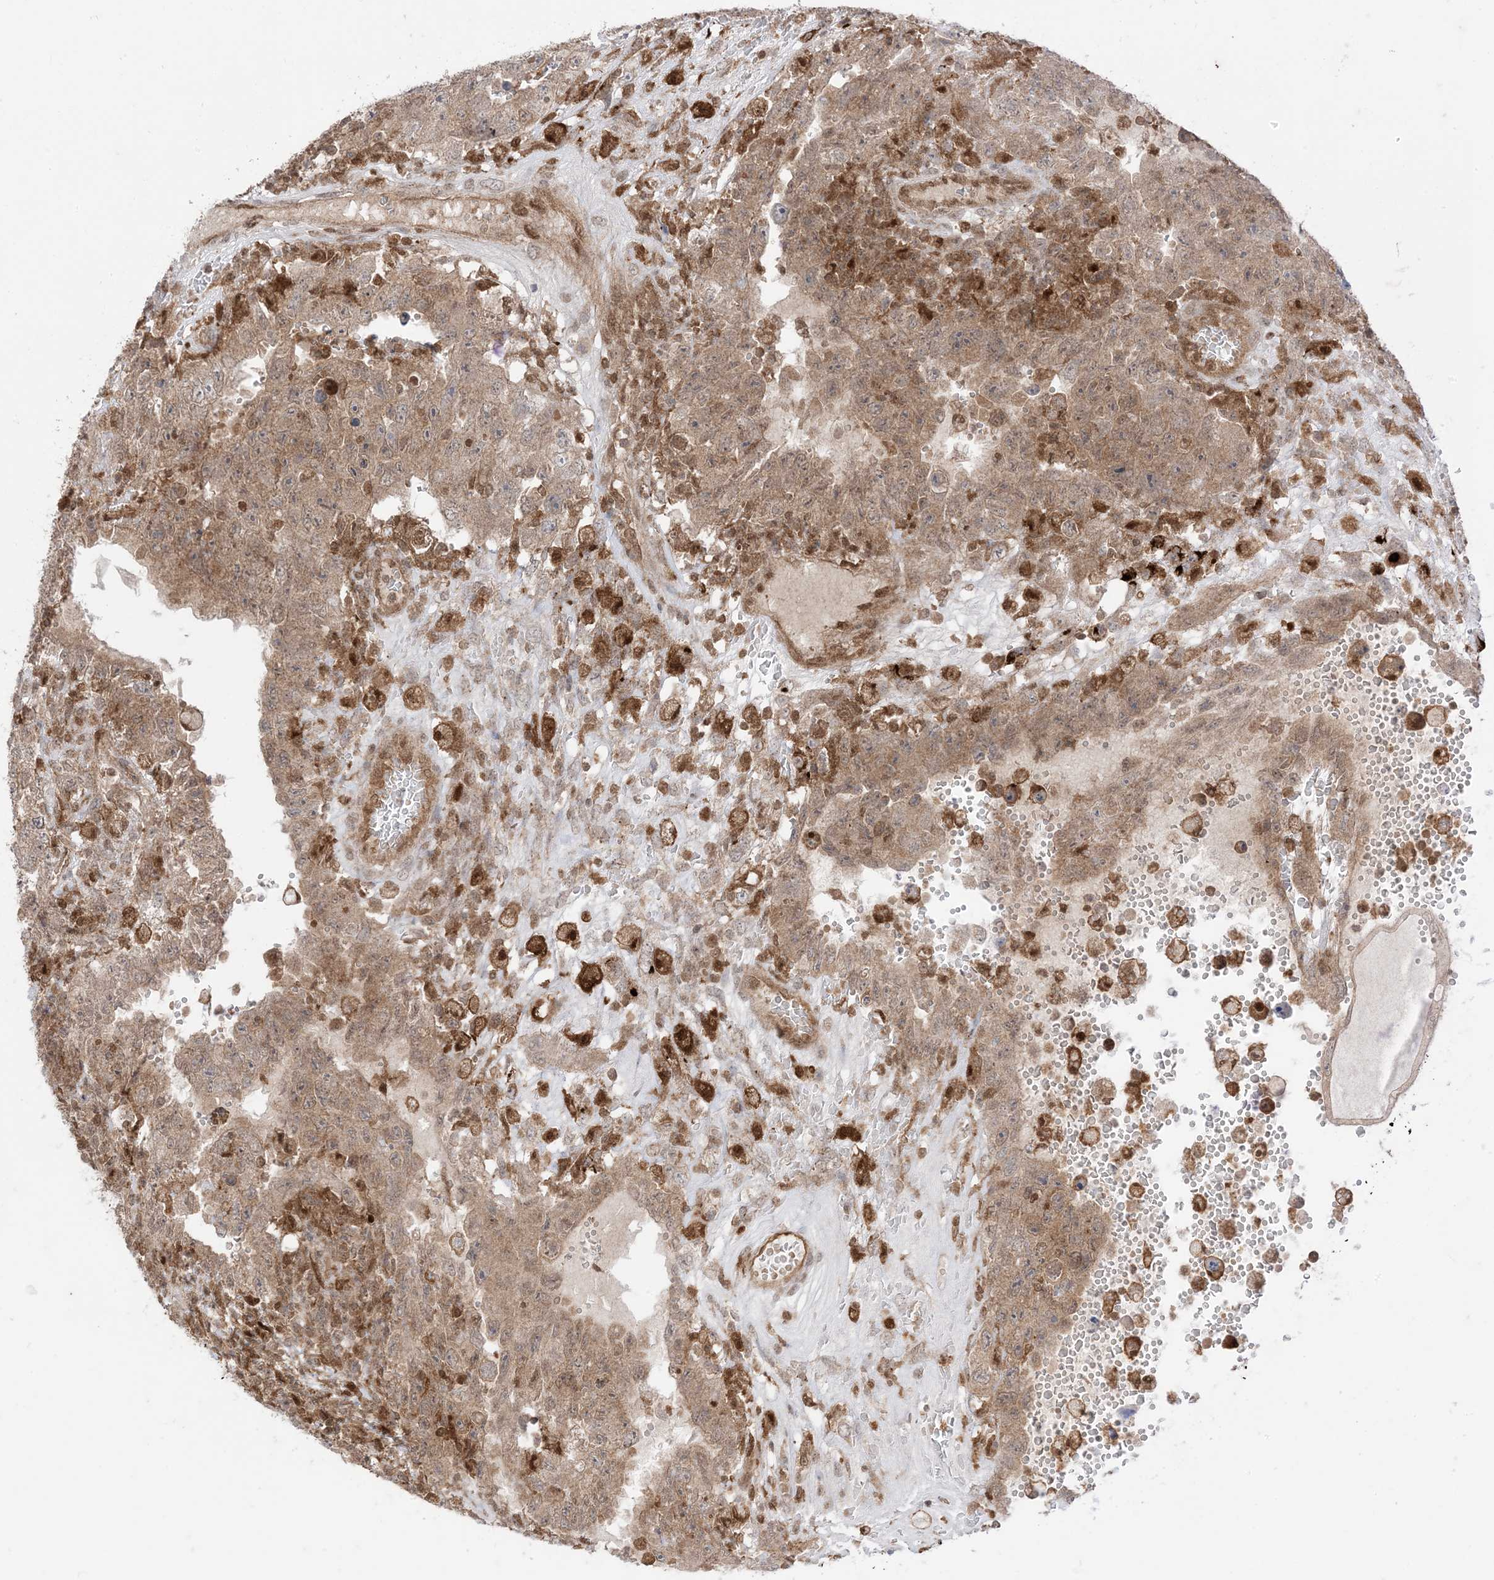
{"staining": {"intensity": "weak", "quantity": ">75%", "location": "cytoplasmic/membranous"}, "tissue": "testis cancer", "cell_type": "Tumor cells", "image_type": "cancer", "snomed": [{"axis": "morphology", "description": "Carcinoma, Embryonal, NOS"}, {"axis": "topography", "description": "Testis"}], "caption": "Testis cancer (embryonal carcinoma) stained with a protein marker exhibits weak staining in tumor cells.", "gene": "PTPA", "patient": {"sex": "male", "age": 26}}